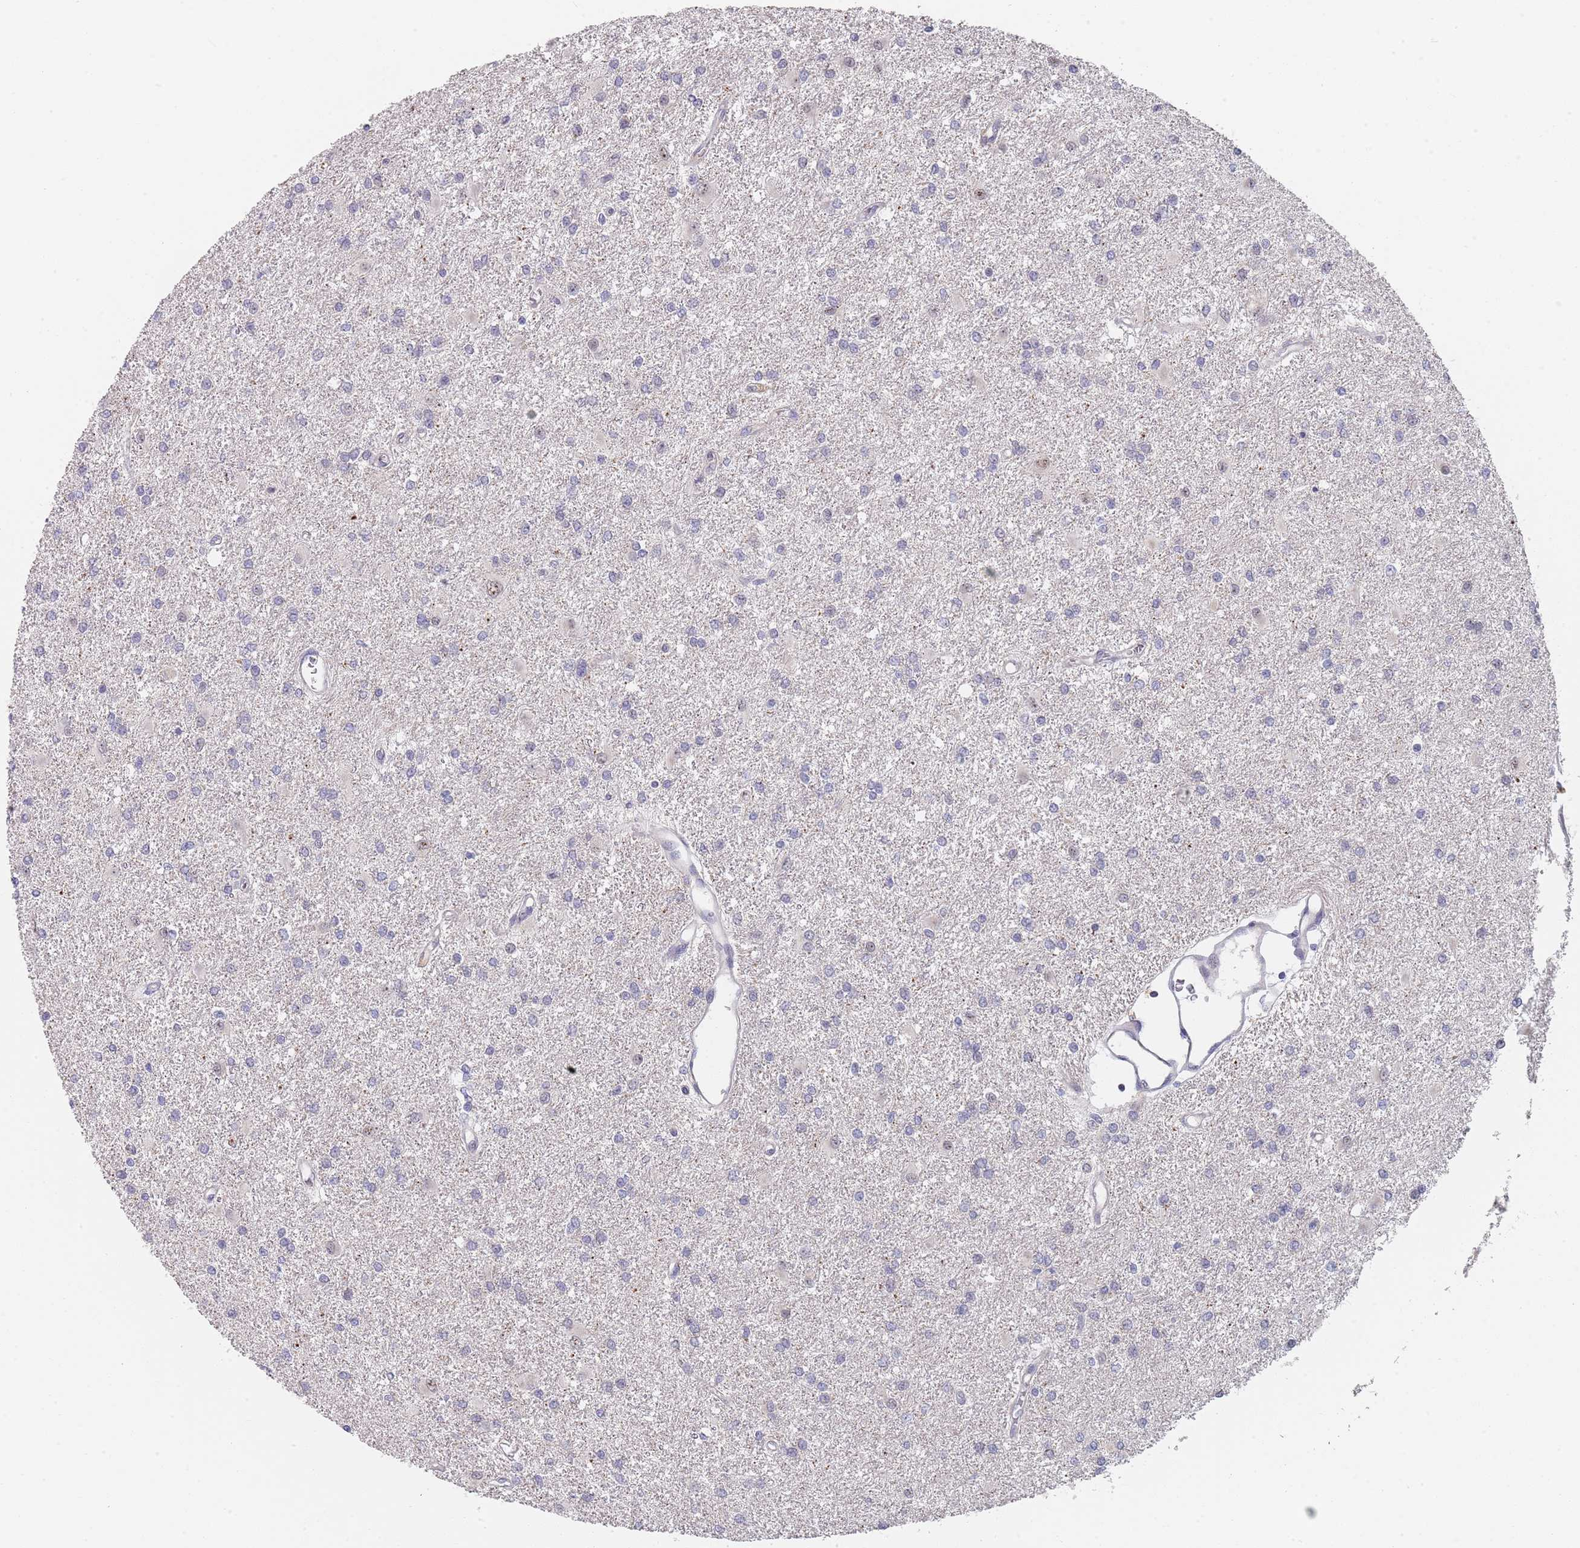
{"staining": {"intensity": "negative", "quantity": "none", "location": "none"}, "tissue": "glioma", "cell_type": "Tumor cells", "image_type": "cancer", "snomed": [{"axis": "morphology", "description": "Glioma, malignant, High grade"}, {"axis": "topography", "description": "Brain"}], "caption": "Glioma was stained to show a protein in brown. There is no significant positivity in tumor cells.", "gene": "PLCL2", "patient": {"sex": "female", "age": 50}}